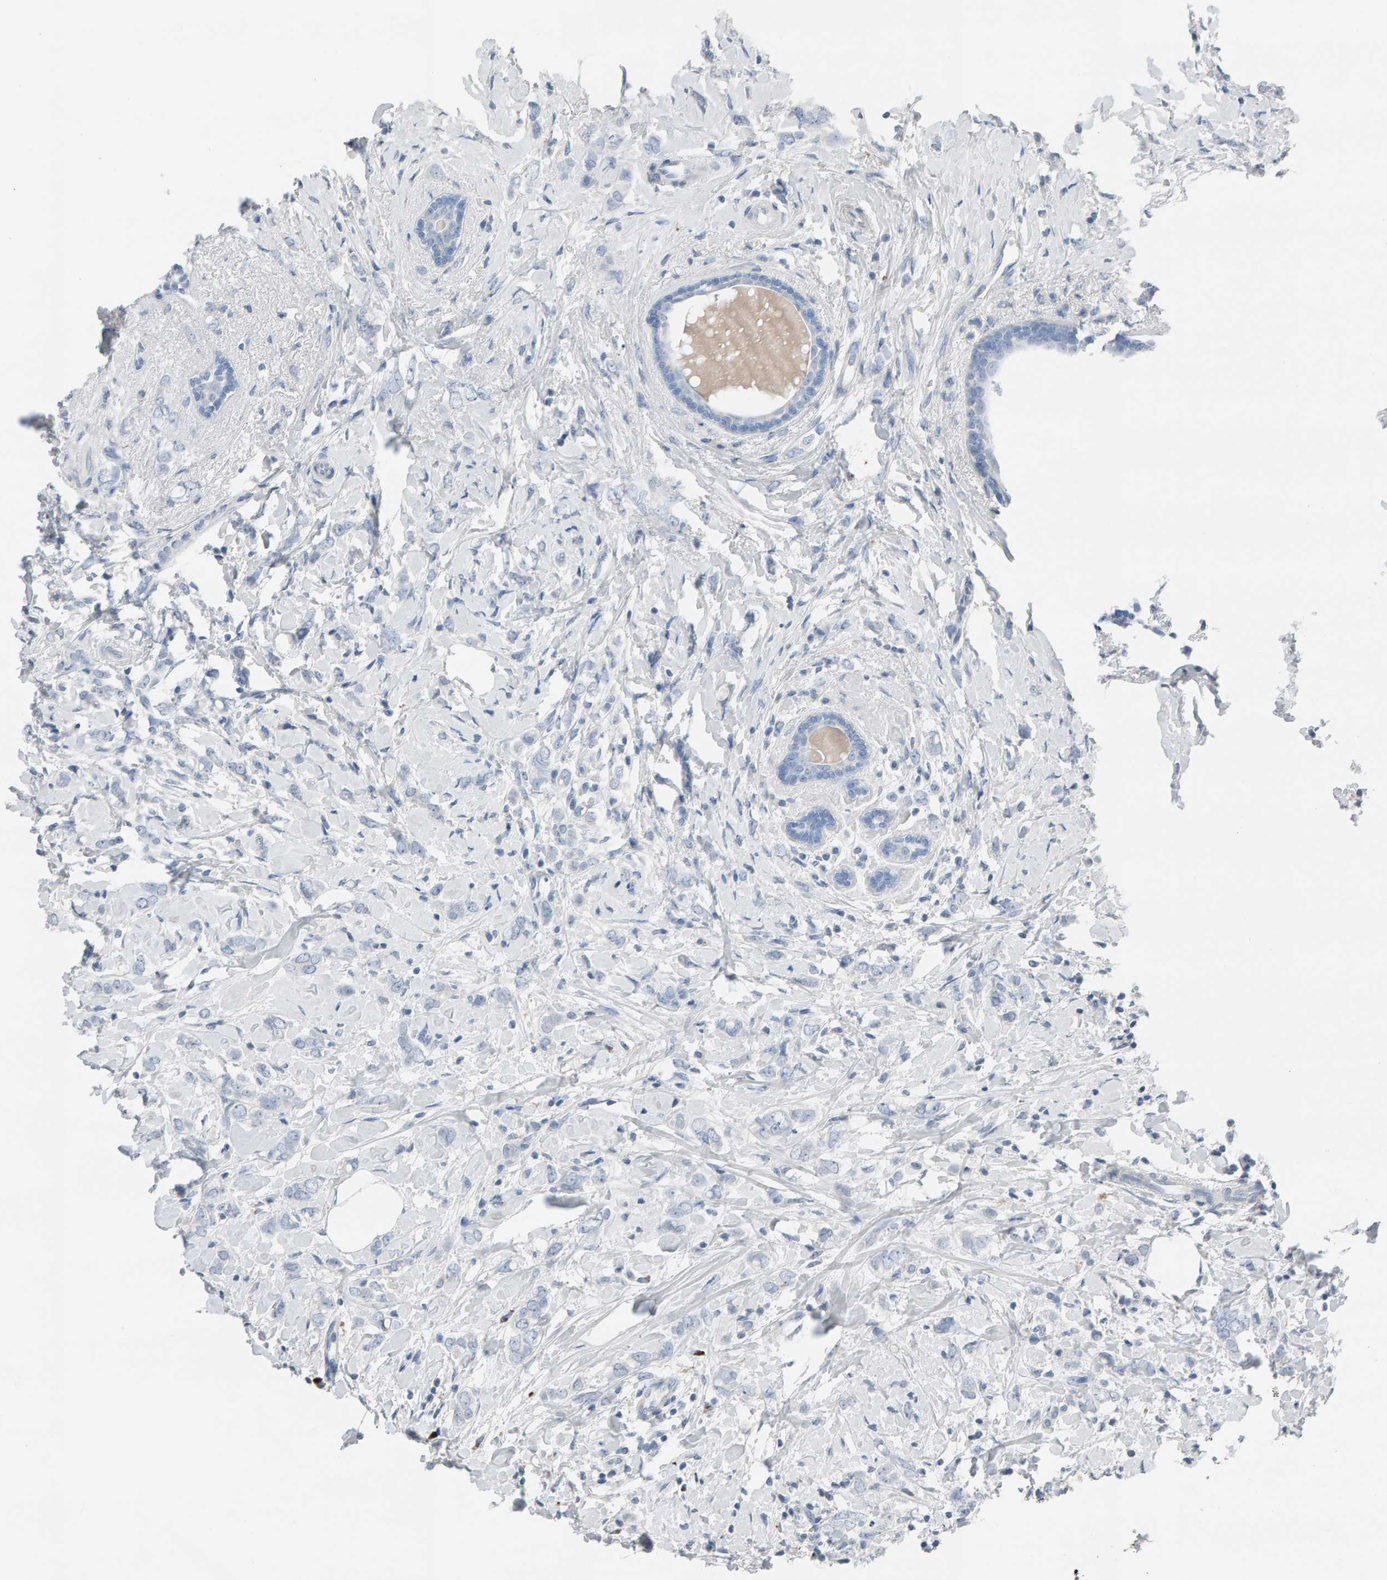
{"staining": {"intensity": "negative", "quantity": "none", "location": "none"}, "tissue": "breast cancer", "cell_type": "Tumor cells", "image_type": "cancer", "snomed": [{"axis": "morphology", "description": "Normal tissue, NOS"}, {"axis": "morphology", "description": "Lobular carcinoma"}, {"axis": "topography", "description": "Breast"}], "caption": "Protein analysis of lobular carcinoma (breast) exhibits no significant expression in tumor cells. (DAB immunohistochemistry visualized using brightfield microscopy, high magnification).", "gene": "IPPK", "patient": {"sex": "female", "age": 47}}